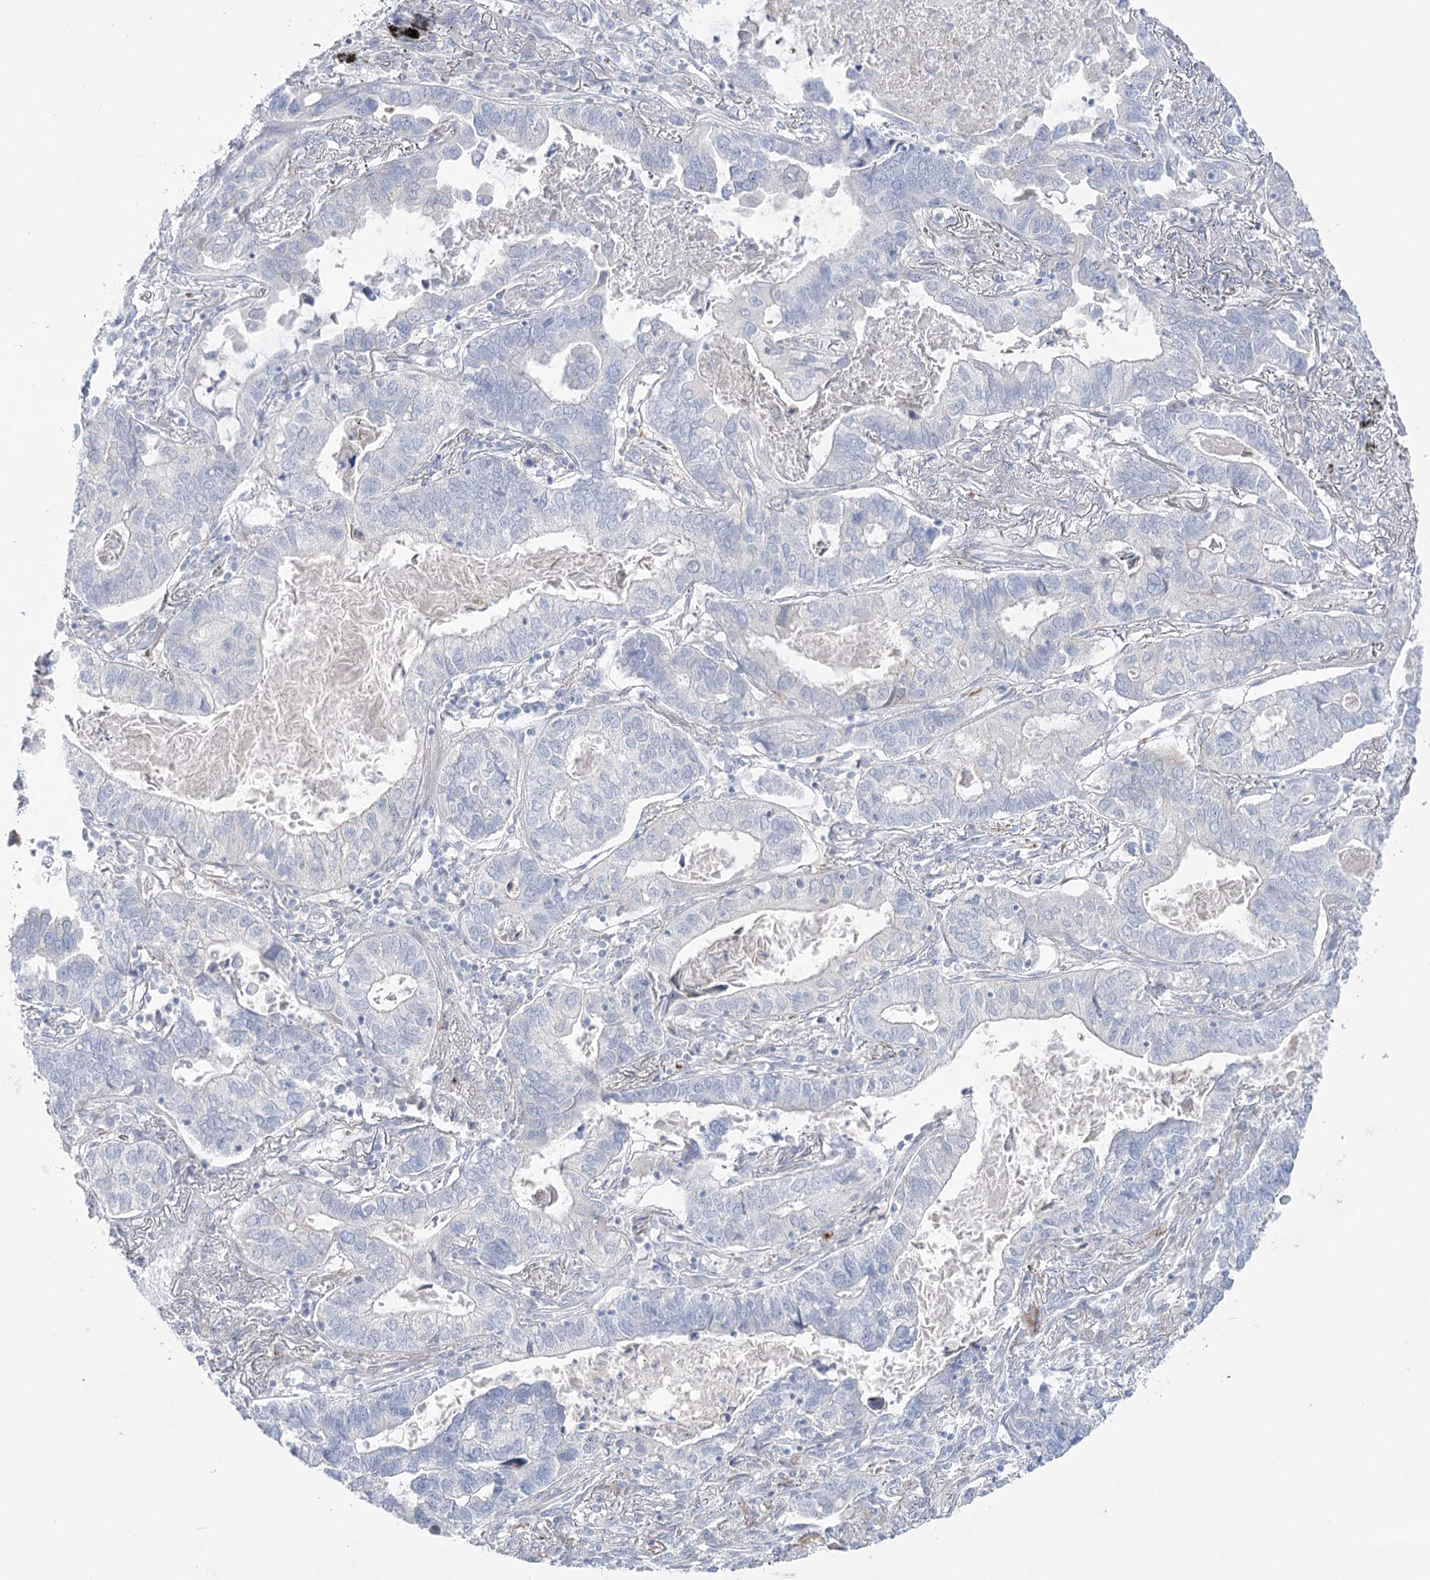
{"staining": {"intensity": "negative", "quantity": "none", "location": "none"}, "tissue": "lung cancer", "cell_type": "Tumor cells", "image_type": "cancer", "snomed": [{"axis": "morphology", "description": "Adenocarcinoma, NOS"}, {"axis": "topography", "description": "Lung"}], "caption": "Adenocarcinoma (lung) was stained to show a protein in brown. There is no significant staining in tumor cells. The staining is performed using DAB (3,3'-diaminobenzidine) brown chromogen with nuclei counter-stained in using hematoxylin.", "gene": "SIAE", "patient": {"sex": "male", "age": 67}}